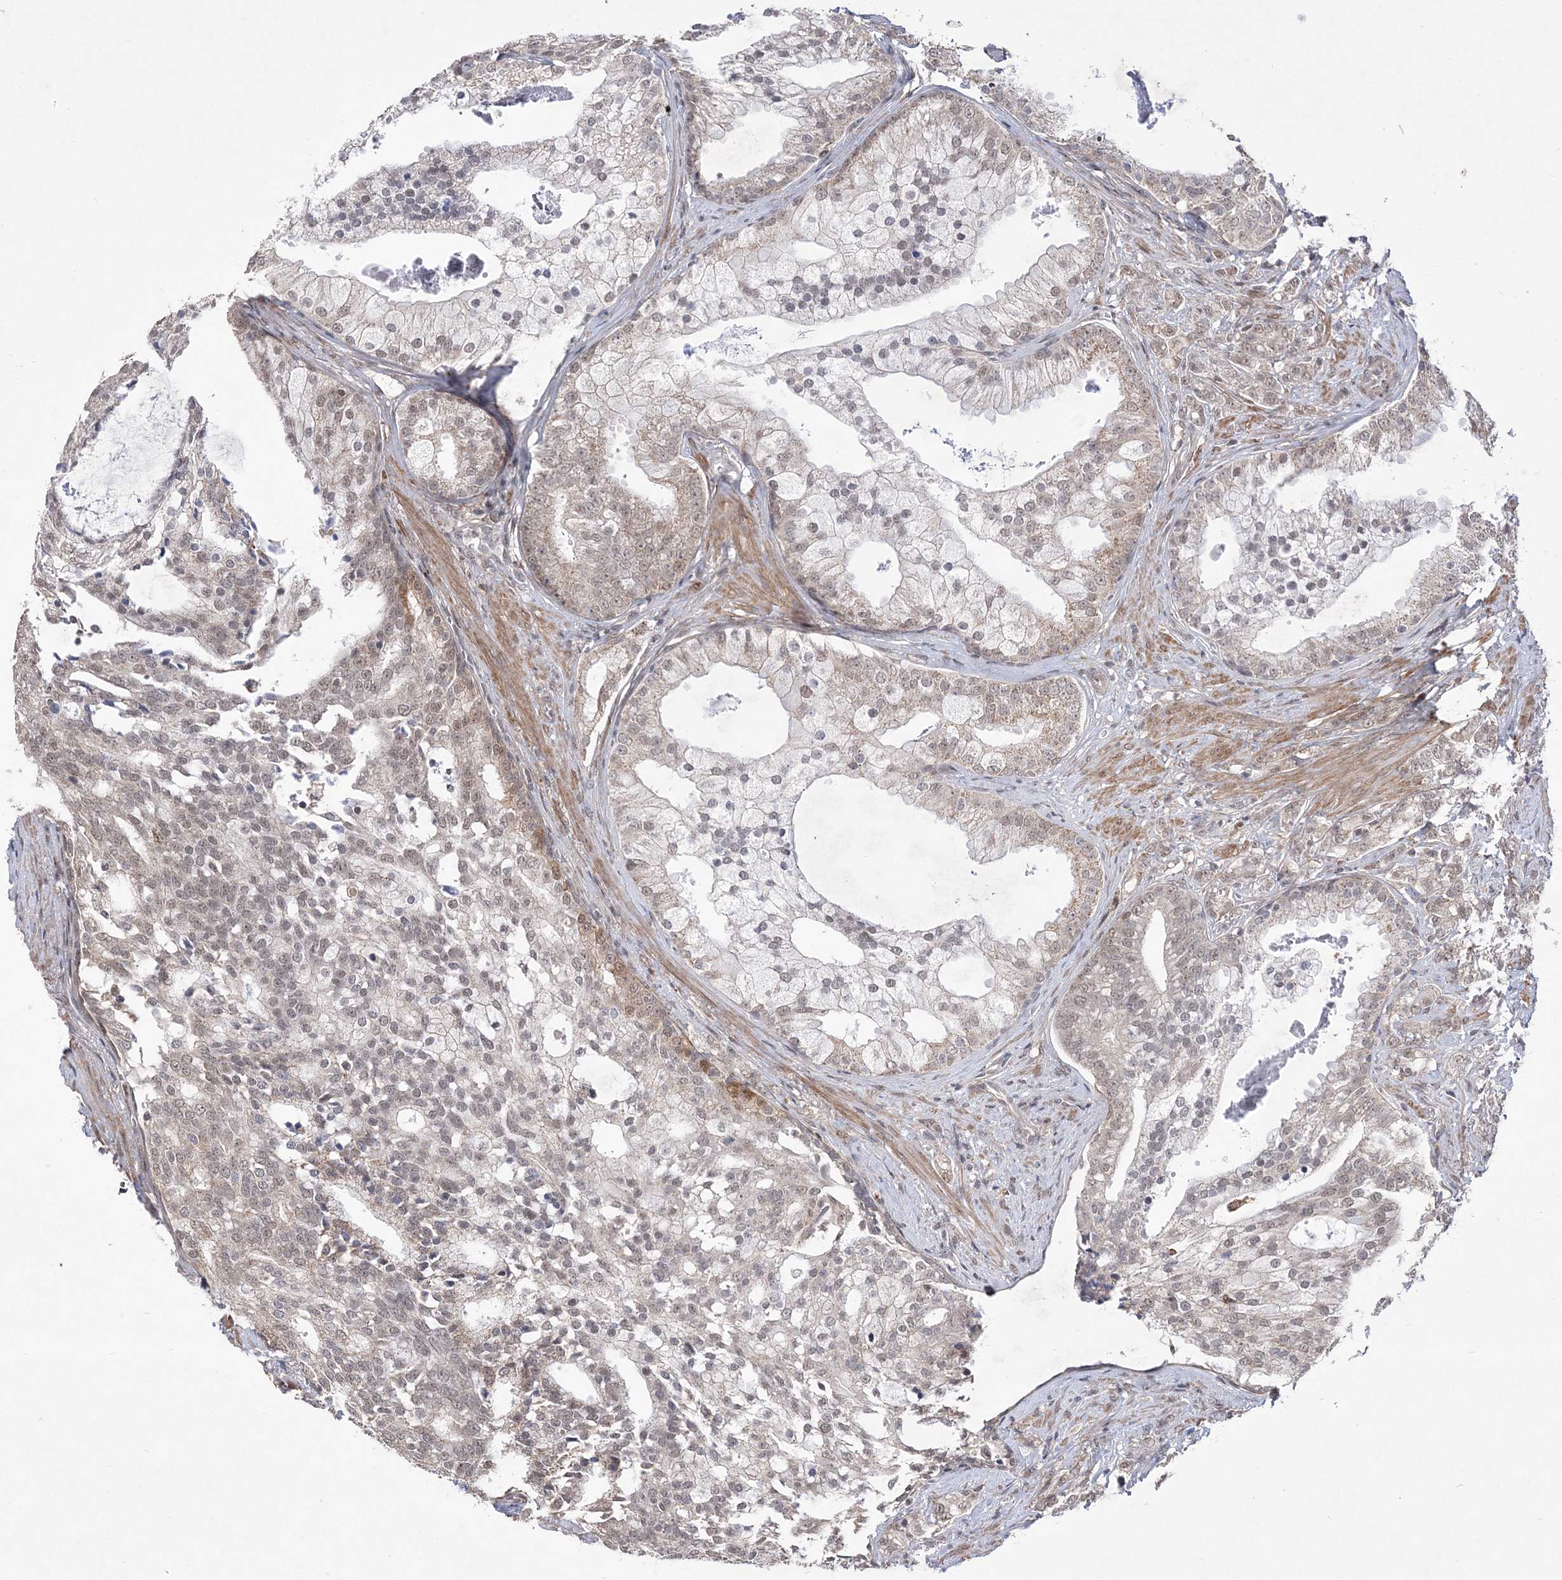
{"staining": {"intensity": "weak", "quantity": "25%-75%", "location": "nuclear"}, "tissue": "prostate cancer", "cell_type": "Tumor cells", "image_type": "cancer", "snomed": [{"axis": "morphology", "description": "Adenocarcinoma, Low grade"}, {"axis": "topography", "description": "Prostate"}], "caption": "The histopathology image exhibits staining of prostate adenocarcinoma (low-grade), revealing weak nuclear protein positivity (brown color) within tumor cells.", "gene": "BOD1L1", "patient": {"sex": "male", "age": 58}}